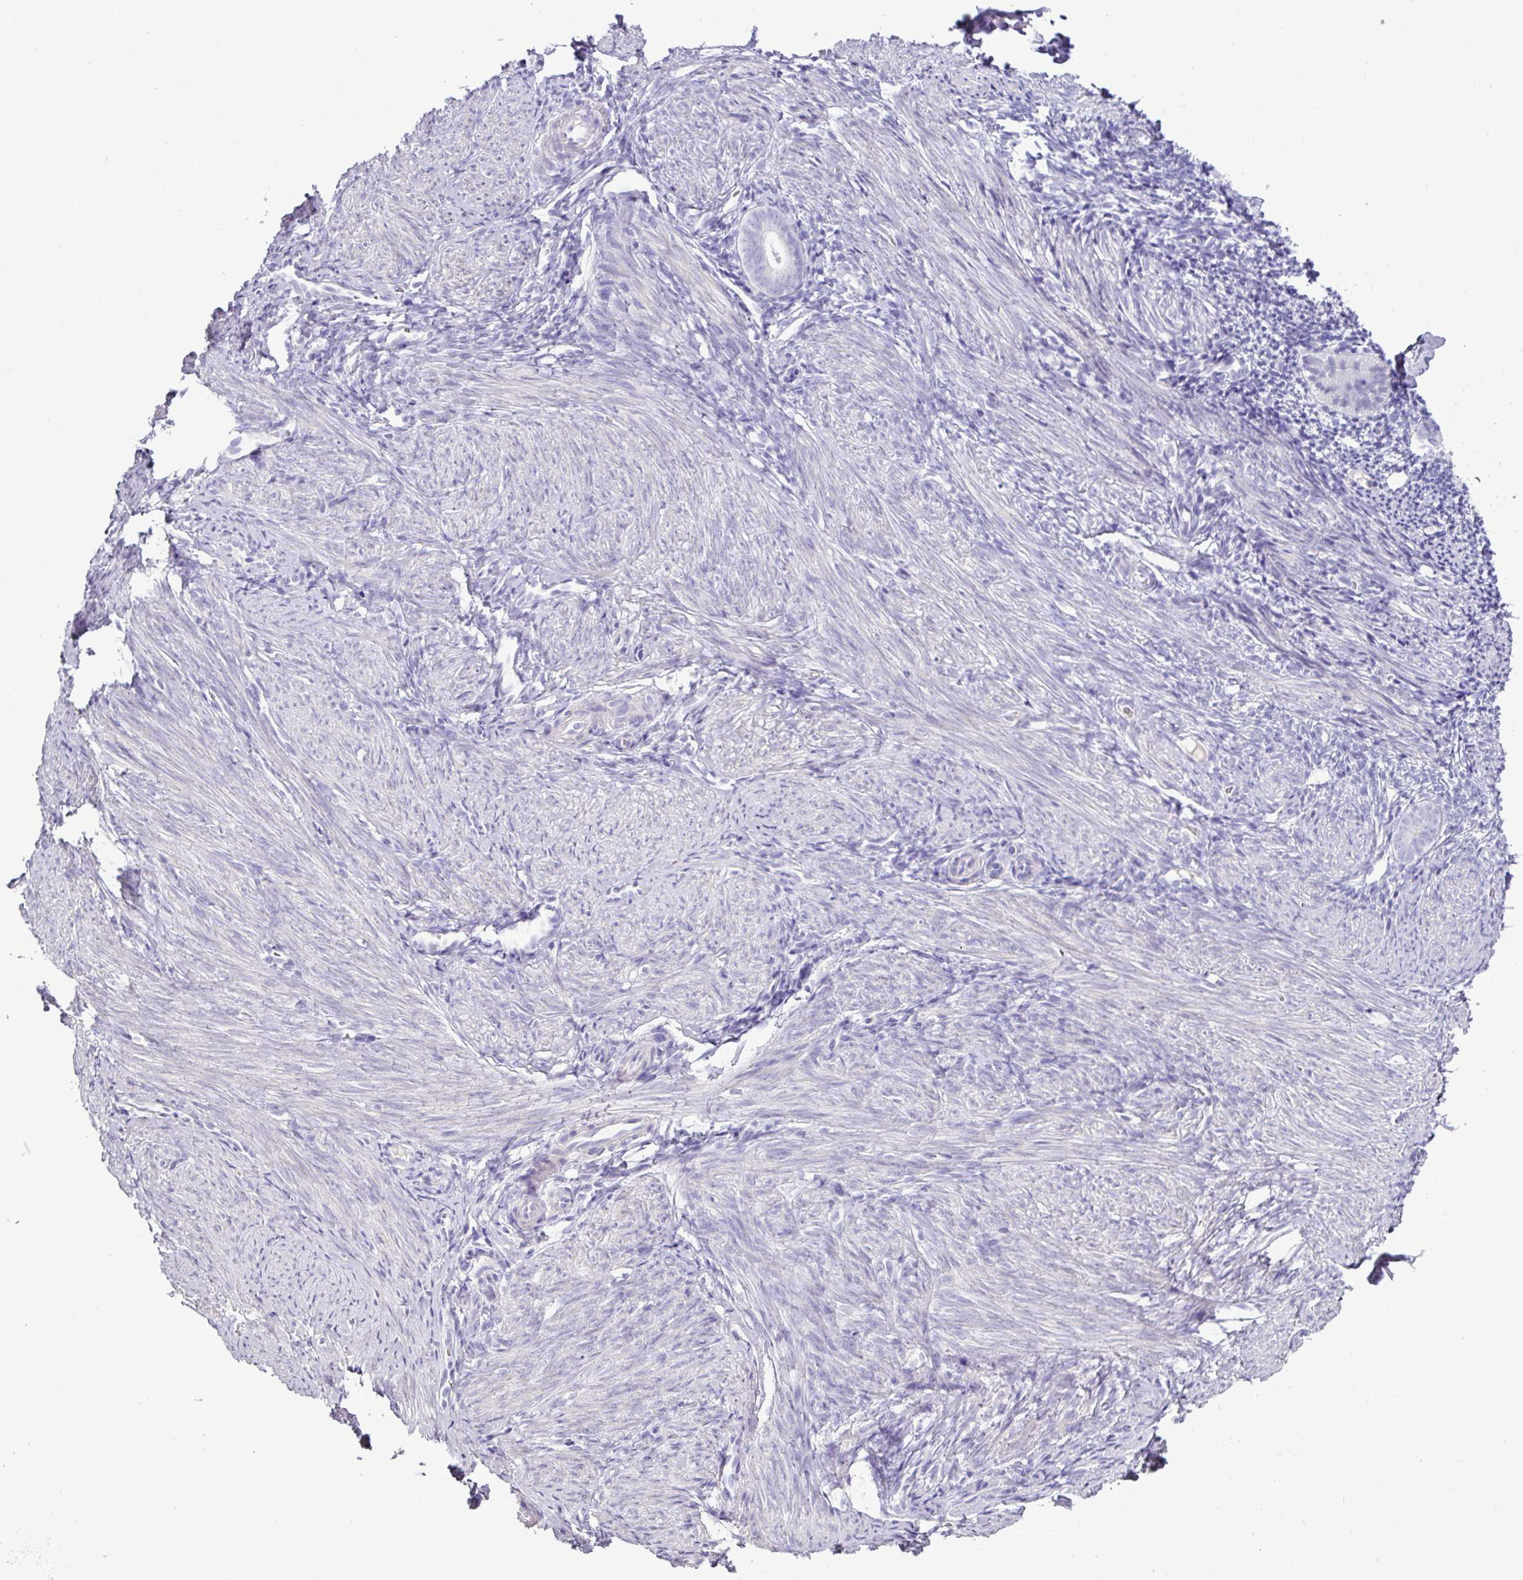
{"staining": {"intensity": "negative", "quantity": "none", "location": "none"}, "tissue": "endometrium", "cell_type": "Cells in endometrial stroma", "image_type": "normal", "snomed": [{"axis": "morphology", "description": "Normal tissue, NOS"}, {"axis": "topography", "description": "Endometrium"}], "caption": "Cells in endometrial stroma show no significant positivity in benign endometrium. (Immunohistochemistry (ihc), brightfield microscopy, high magnification).", "gene": "GSTA1", "patient": {"sex": "female", "age": 39}}